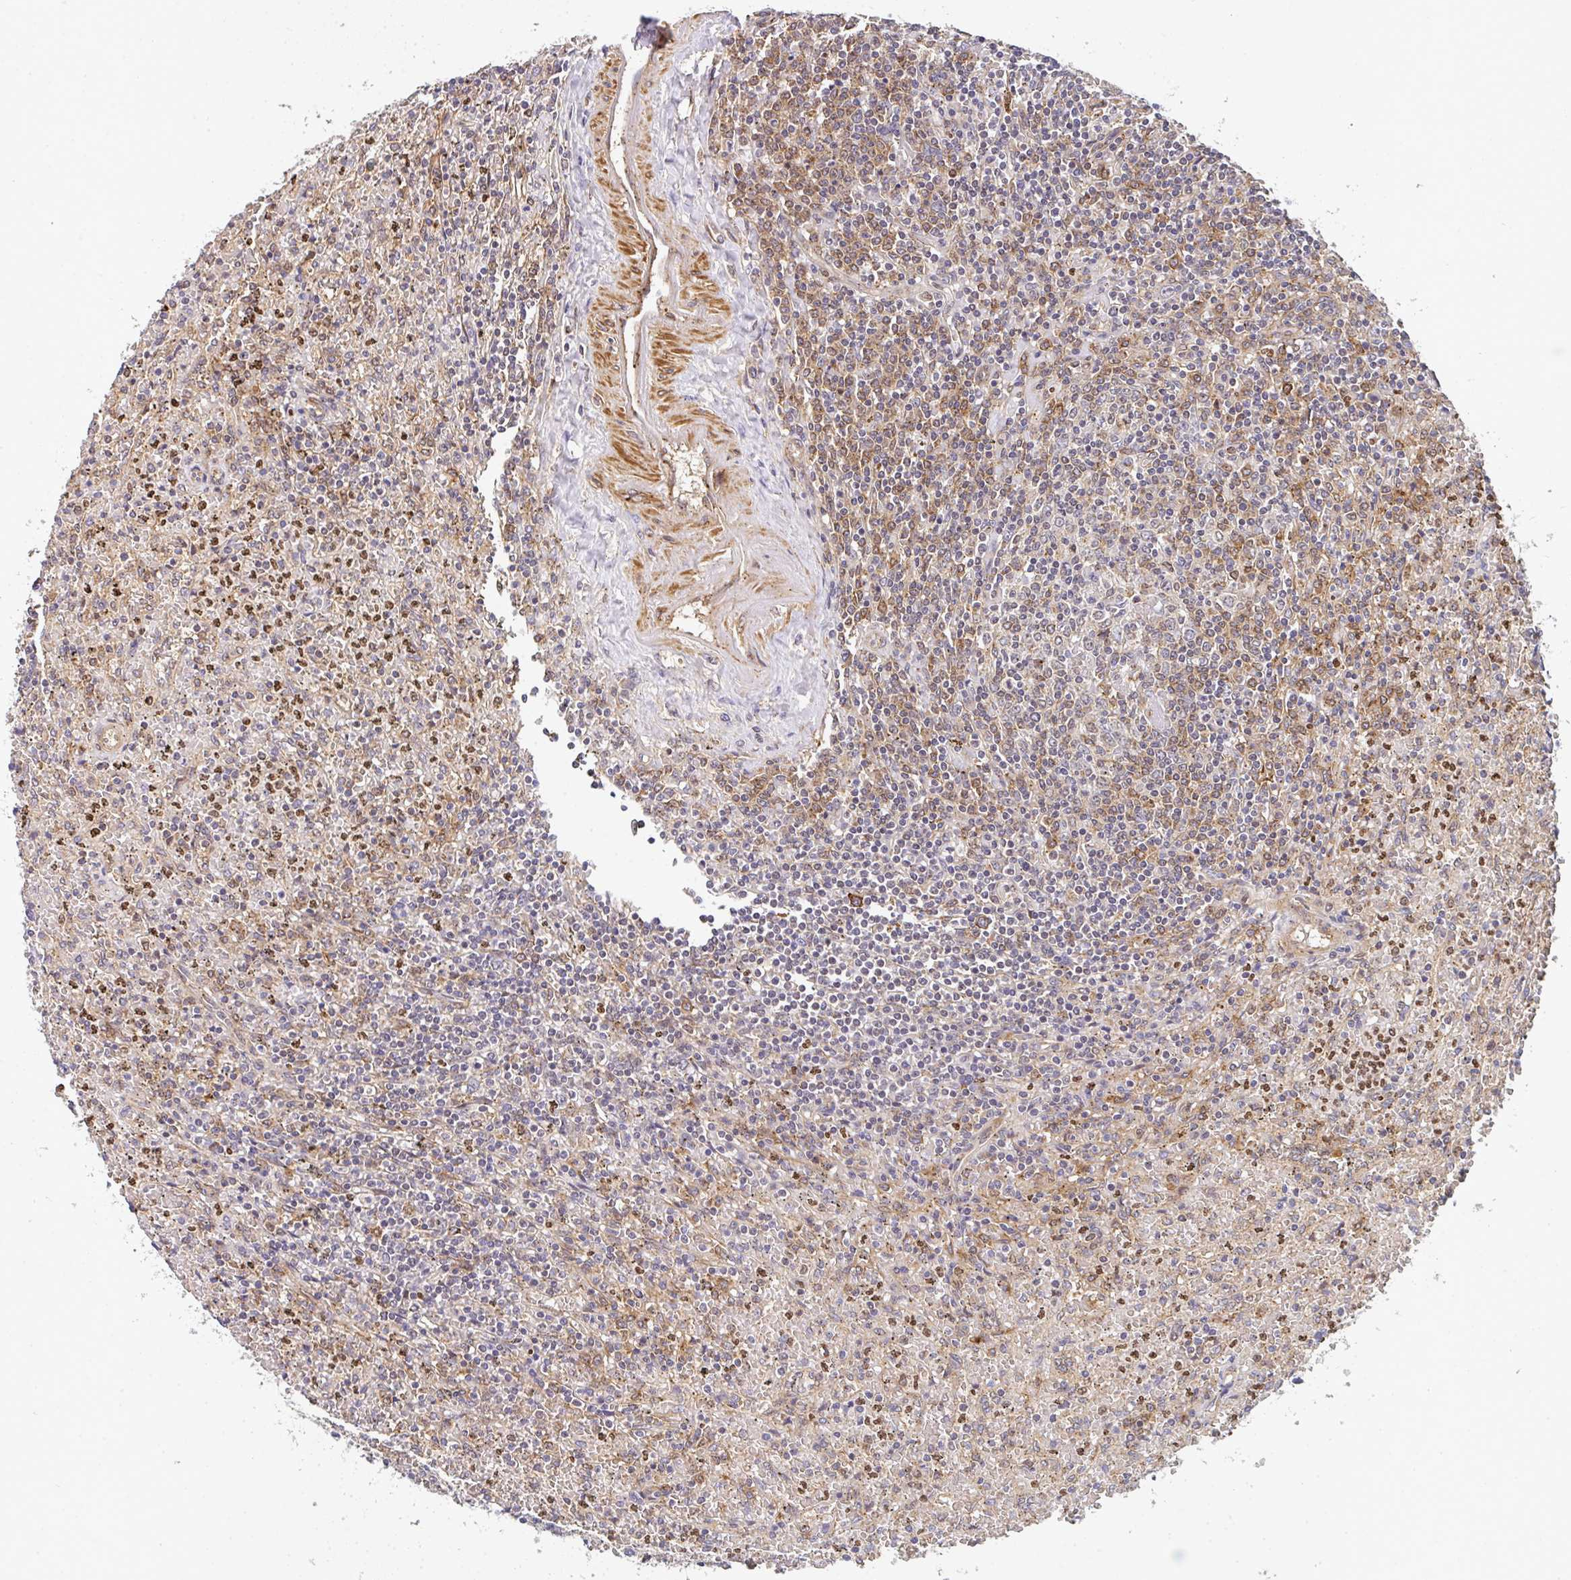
{"staining": {"intensity": "weak", "quantity": "25%-75%", "location": "cytoplasmic/membranous"}, "tissue": "lymphoma", "cell_type": "Tumor cells", "image_type": "cancer", "snomed": [{"axis": "morphology", "description": "Malignant lymphoma, non-Hodgkin's type, Low grade"}, {"axis": "topography", "description": "Spleen"}], "caption": "Human lymphoma stained with a protein marker displays weak staining in tumor cells.", "gene": "SIMC1", "patient": {"sex": "female", "age": 64}}